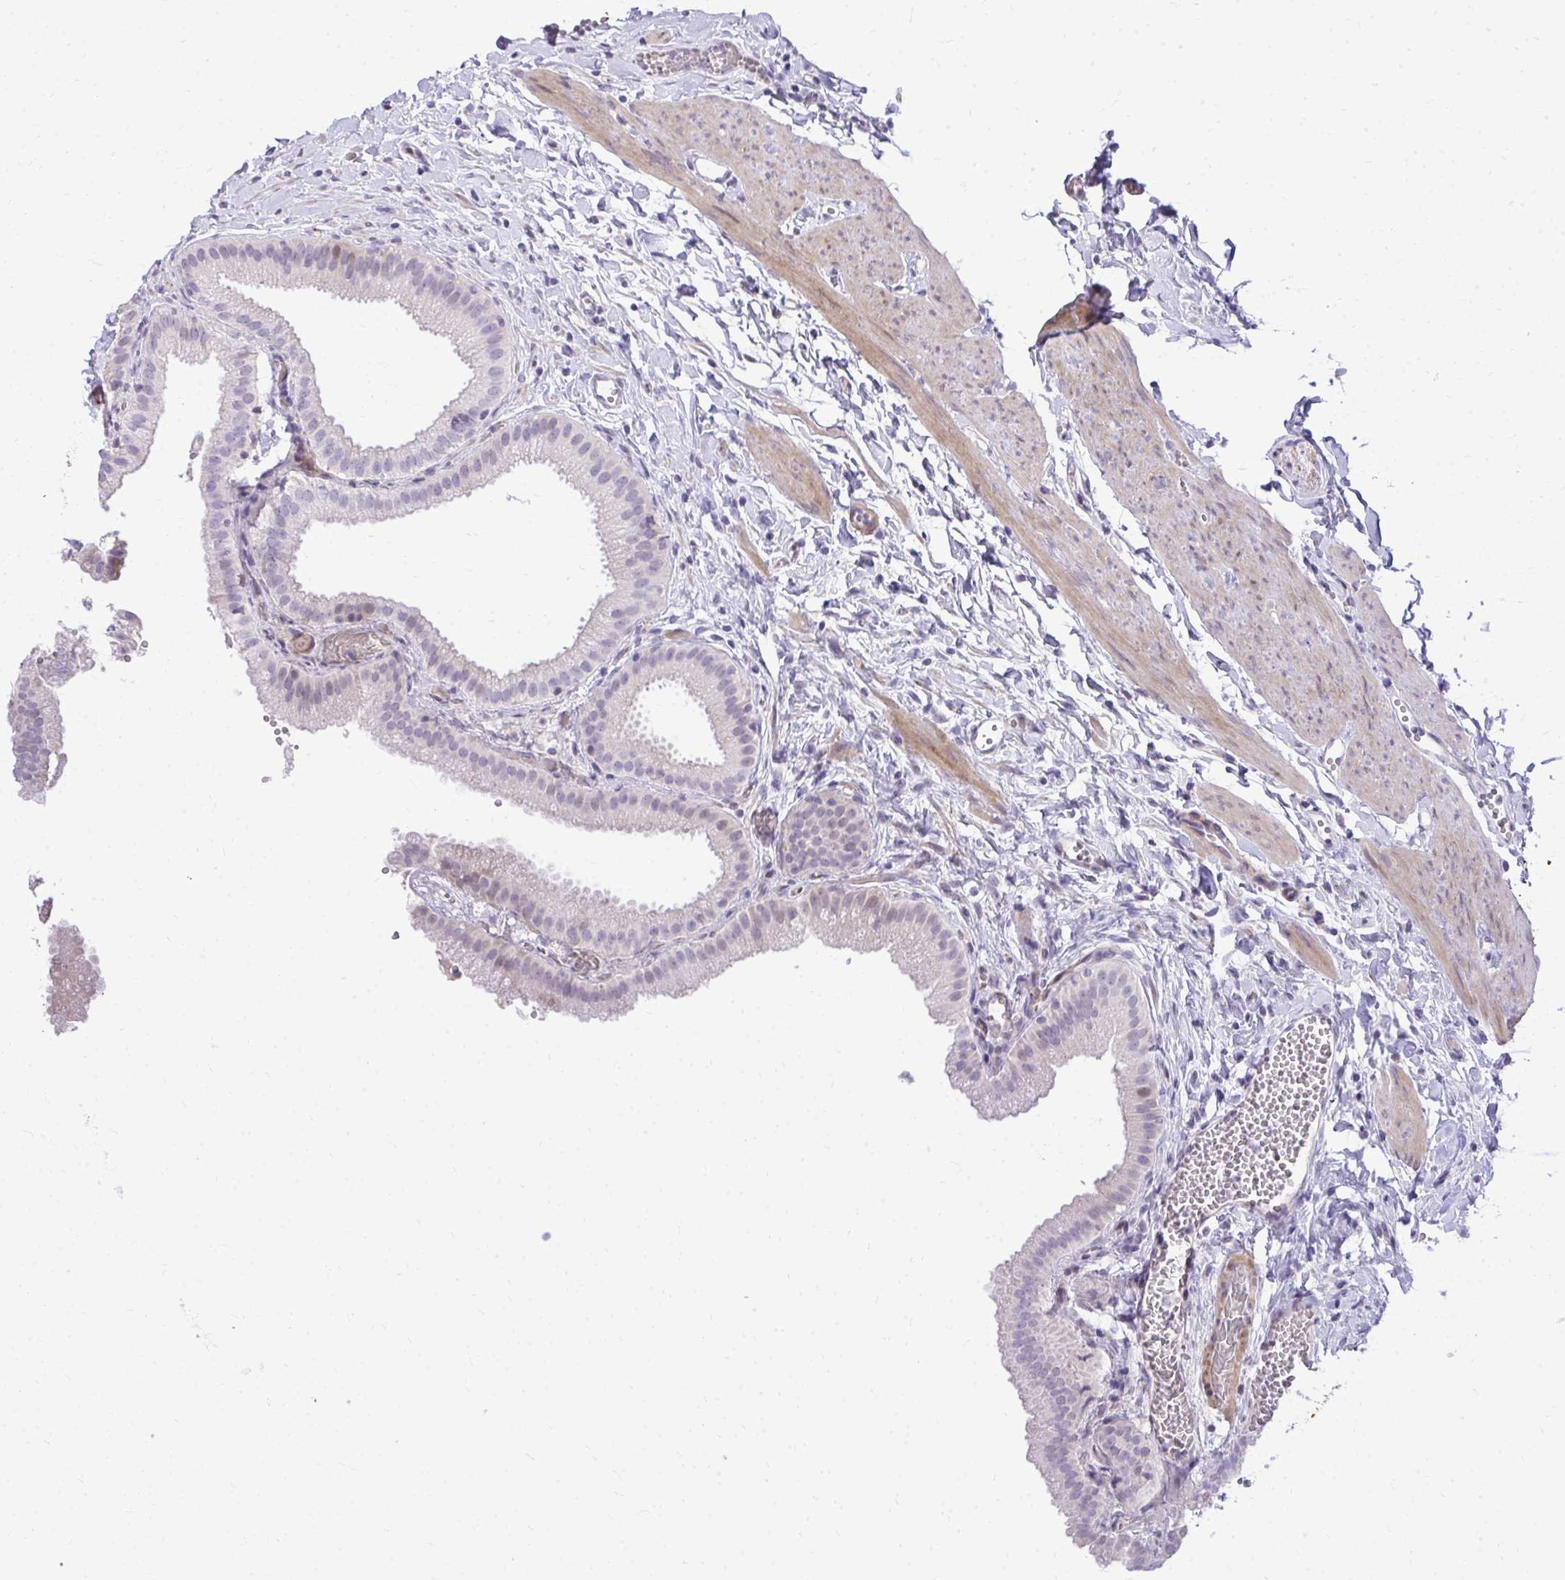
{"staining": {"intensity": "weak", "quantity": "<25%", "location": "nuclear"}, "tissue": "gallbladder", "cell_type": "Glandular cells", "image_type": "normal", "snomed": [{"axis": "morphology", "description": "Normal tissue, NOS"}, {"axis": "topography", "description": "Gallbladder"}], "caption": "Photomicrograph shows no significant protein positivity in glandular cells of unremarkable gallbladder.", "gene": "DLX4", "patient": {"sex": "female", "age": 63}}